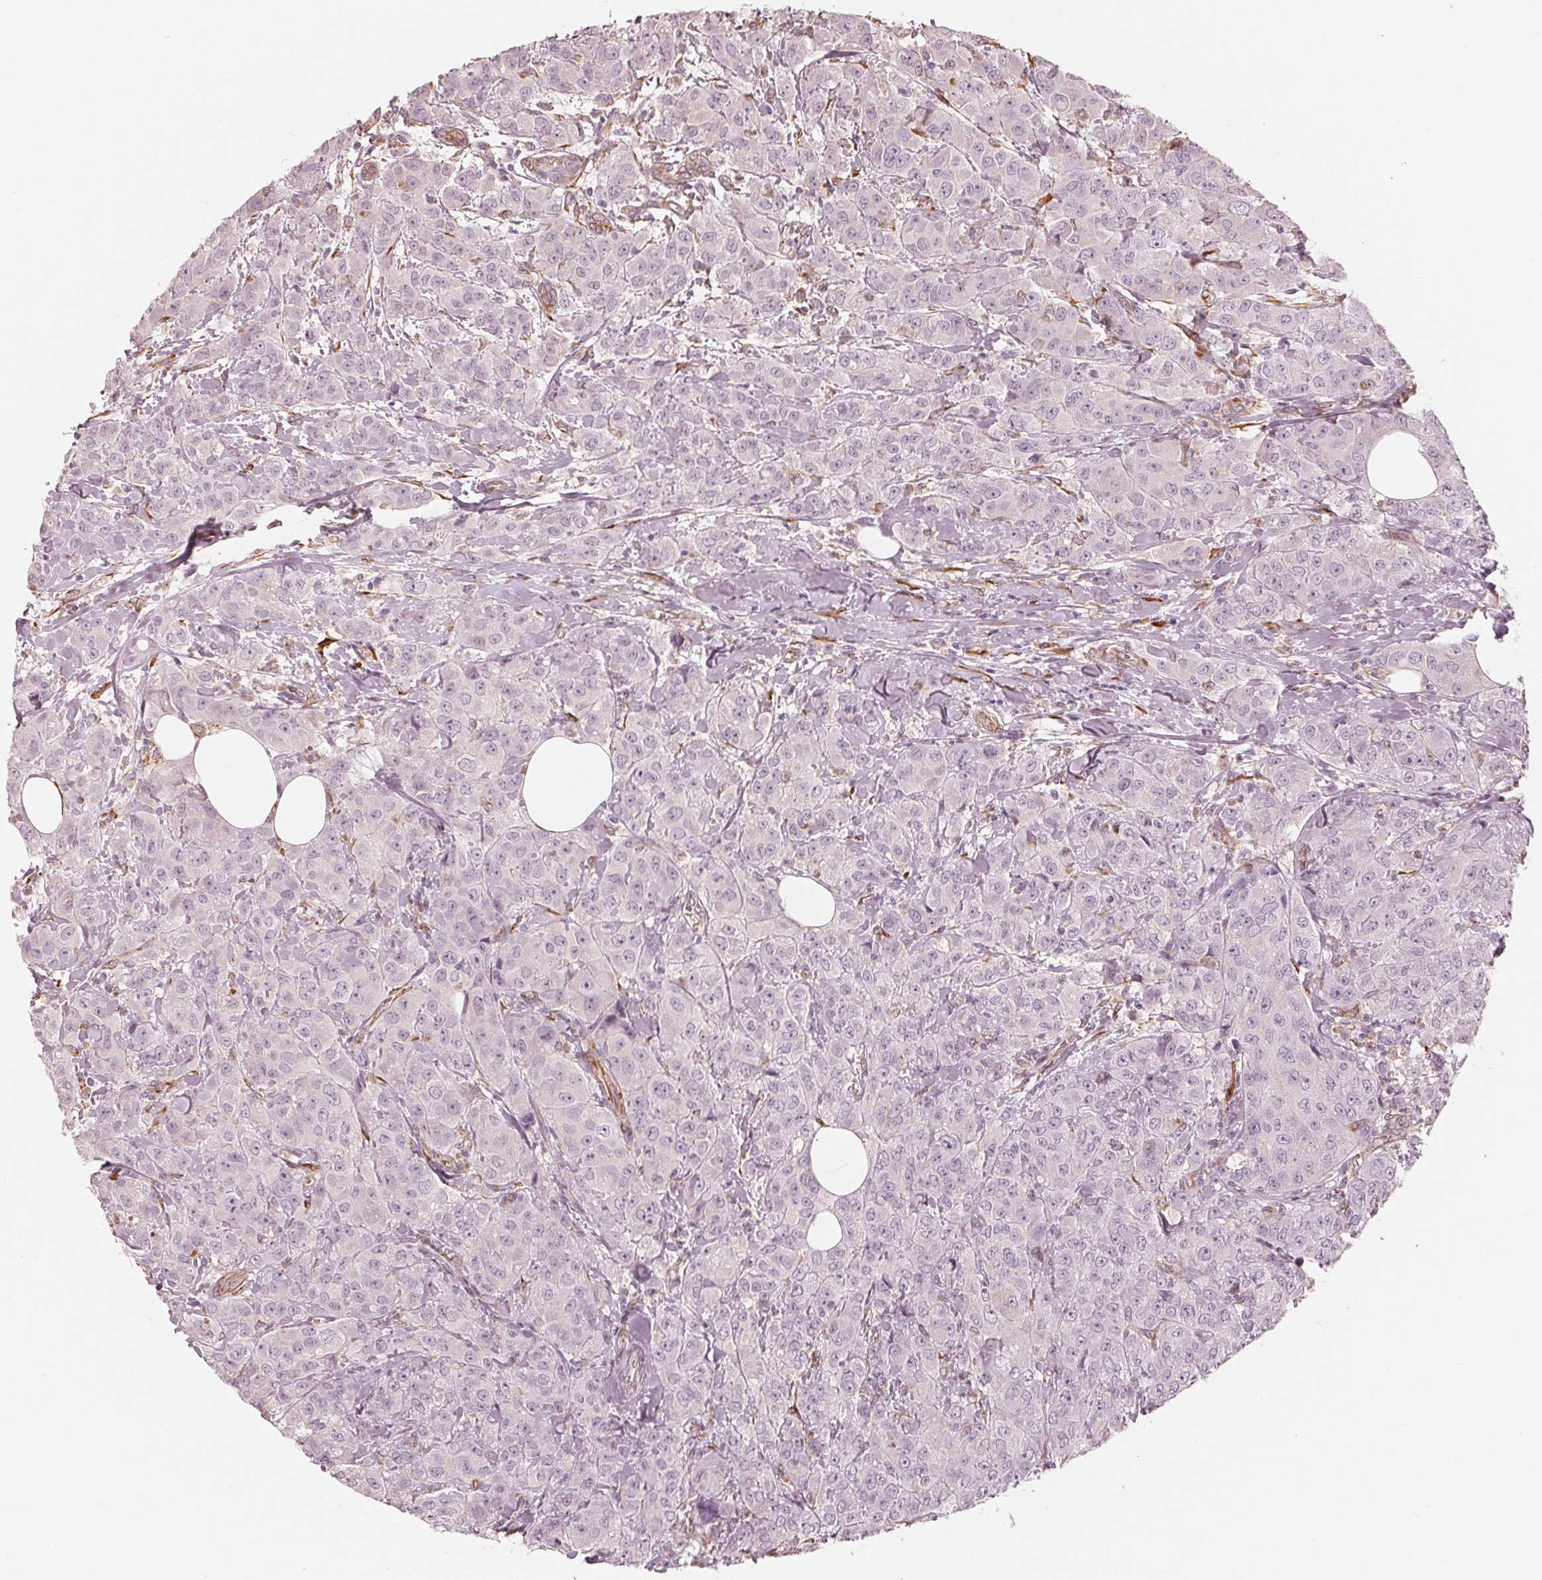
{"staining": {"intensity": "negative", "quantity": "none", "location": "none"}, "tissue": "breast cancer", "cell_type": "Tumor cells", "image_type": "cancer", "snomed": [{"axis": "morphology", "description": "Normal tissue, NOS"}, {"axis": "morphology", "description": "Duct carcinoma"}, {"axis": "topography", "description": "Breast"}], "caption": "Immunohistochemical staining of human breast cancer (infiltrating ductal carcinoma) reveals no significant staining in tumor cells.", "gene": "IKBIP", "patient": {"sex": "female", "age": 43}}